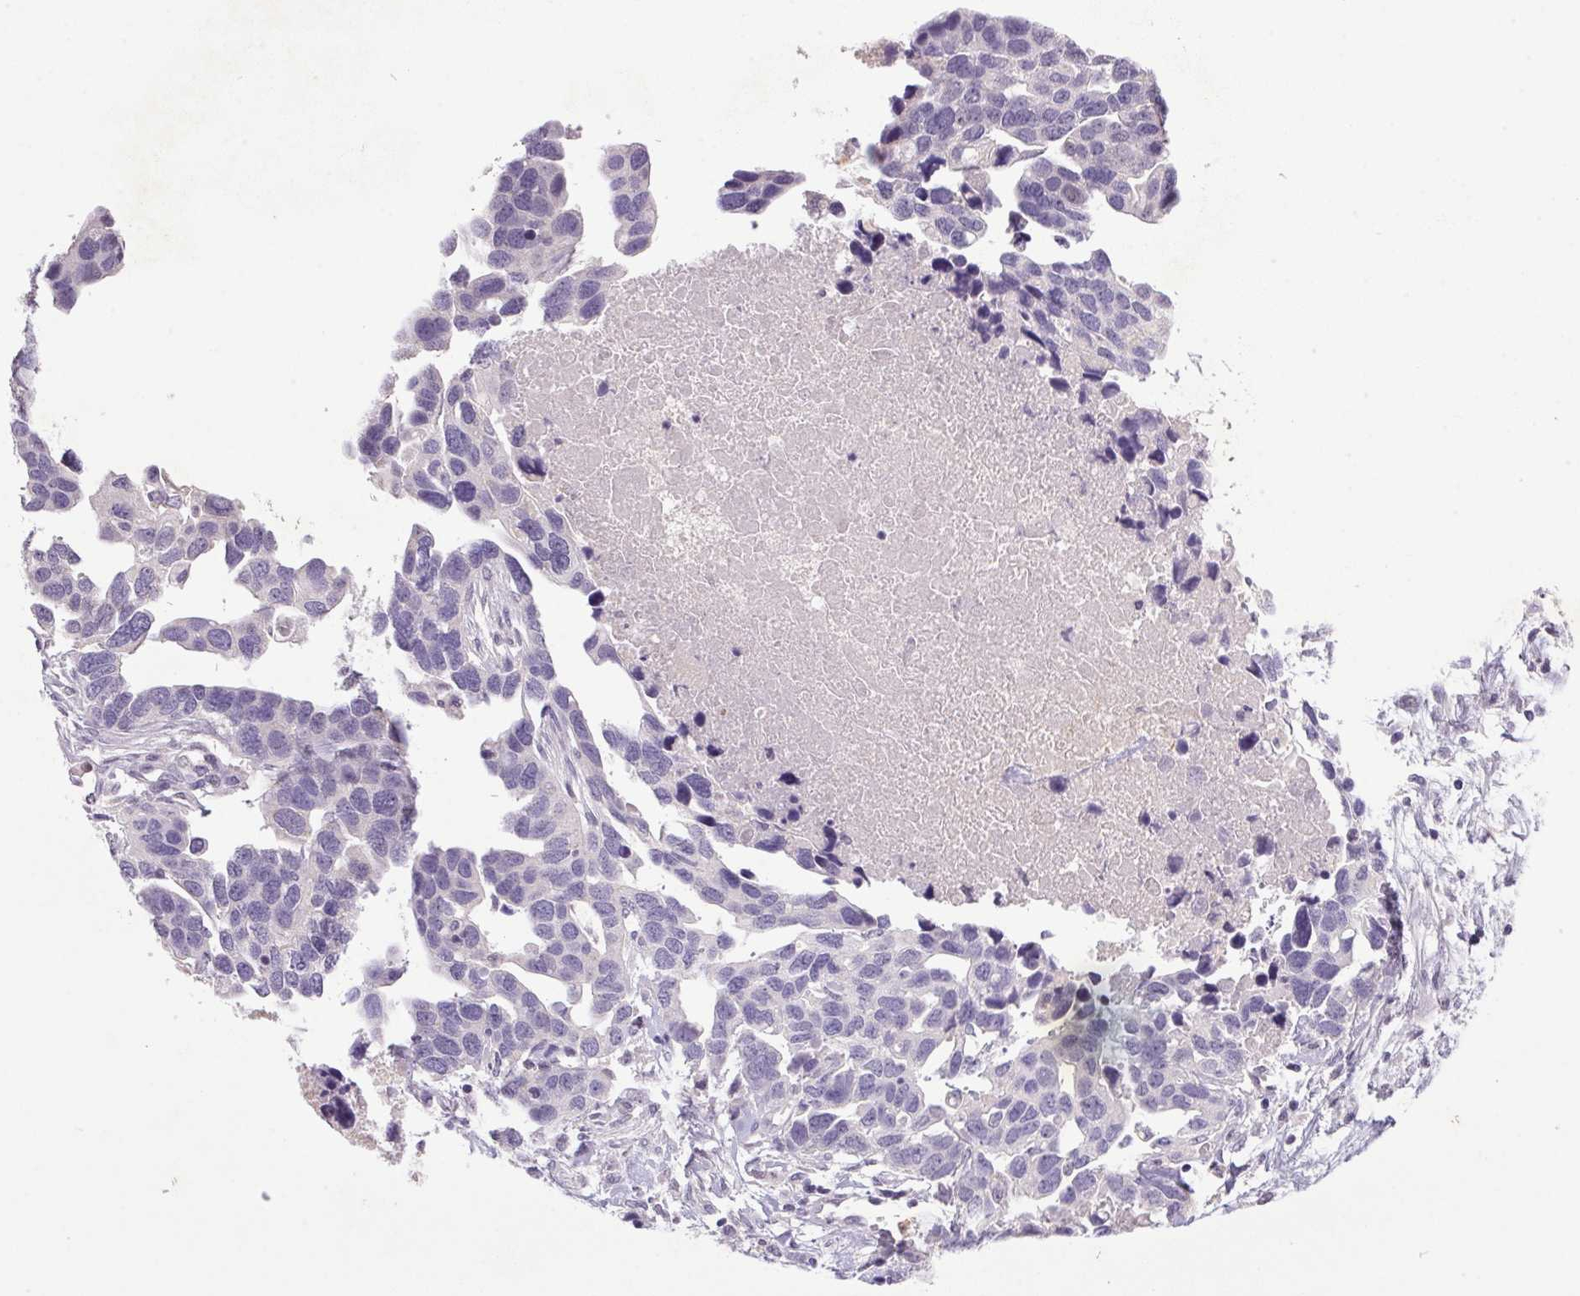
{"staining": {"intensity": "negative", "quantity": "none", "location": "none"}, "tissue": "ovarian cancer", "cell_type": "Tumor cells", "image_type": "cancer", "snomed": [{"axis": "morphology", "description": "Cystadenocarcinoma, serous, NOS"}, {"axis": "topography", "description": "Ovary"}], "caption": "An image of ovarian cancer stained for a protein demonstrates no brown staining in tumor cells.", "gene": "TRDN", "patient": {"sex": "female", "age": 54}}